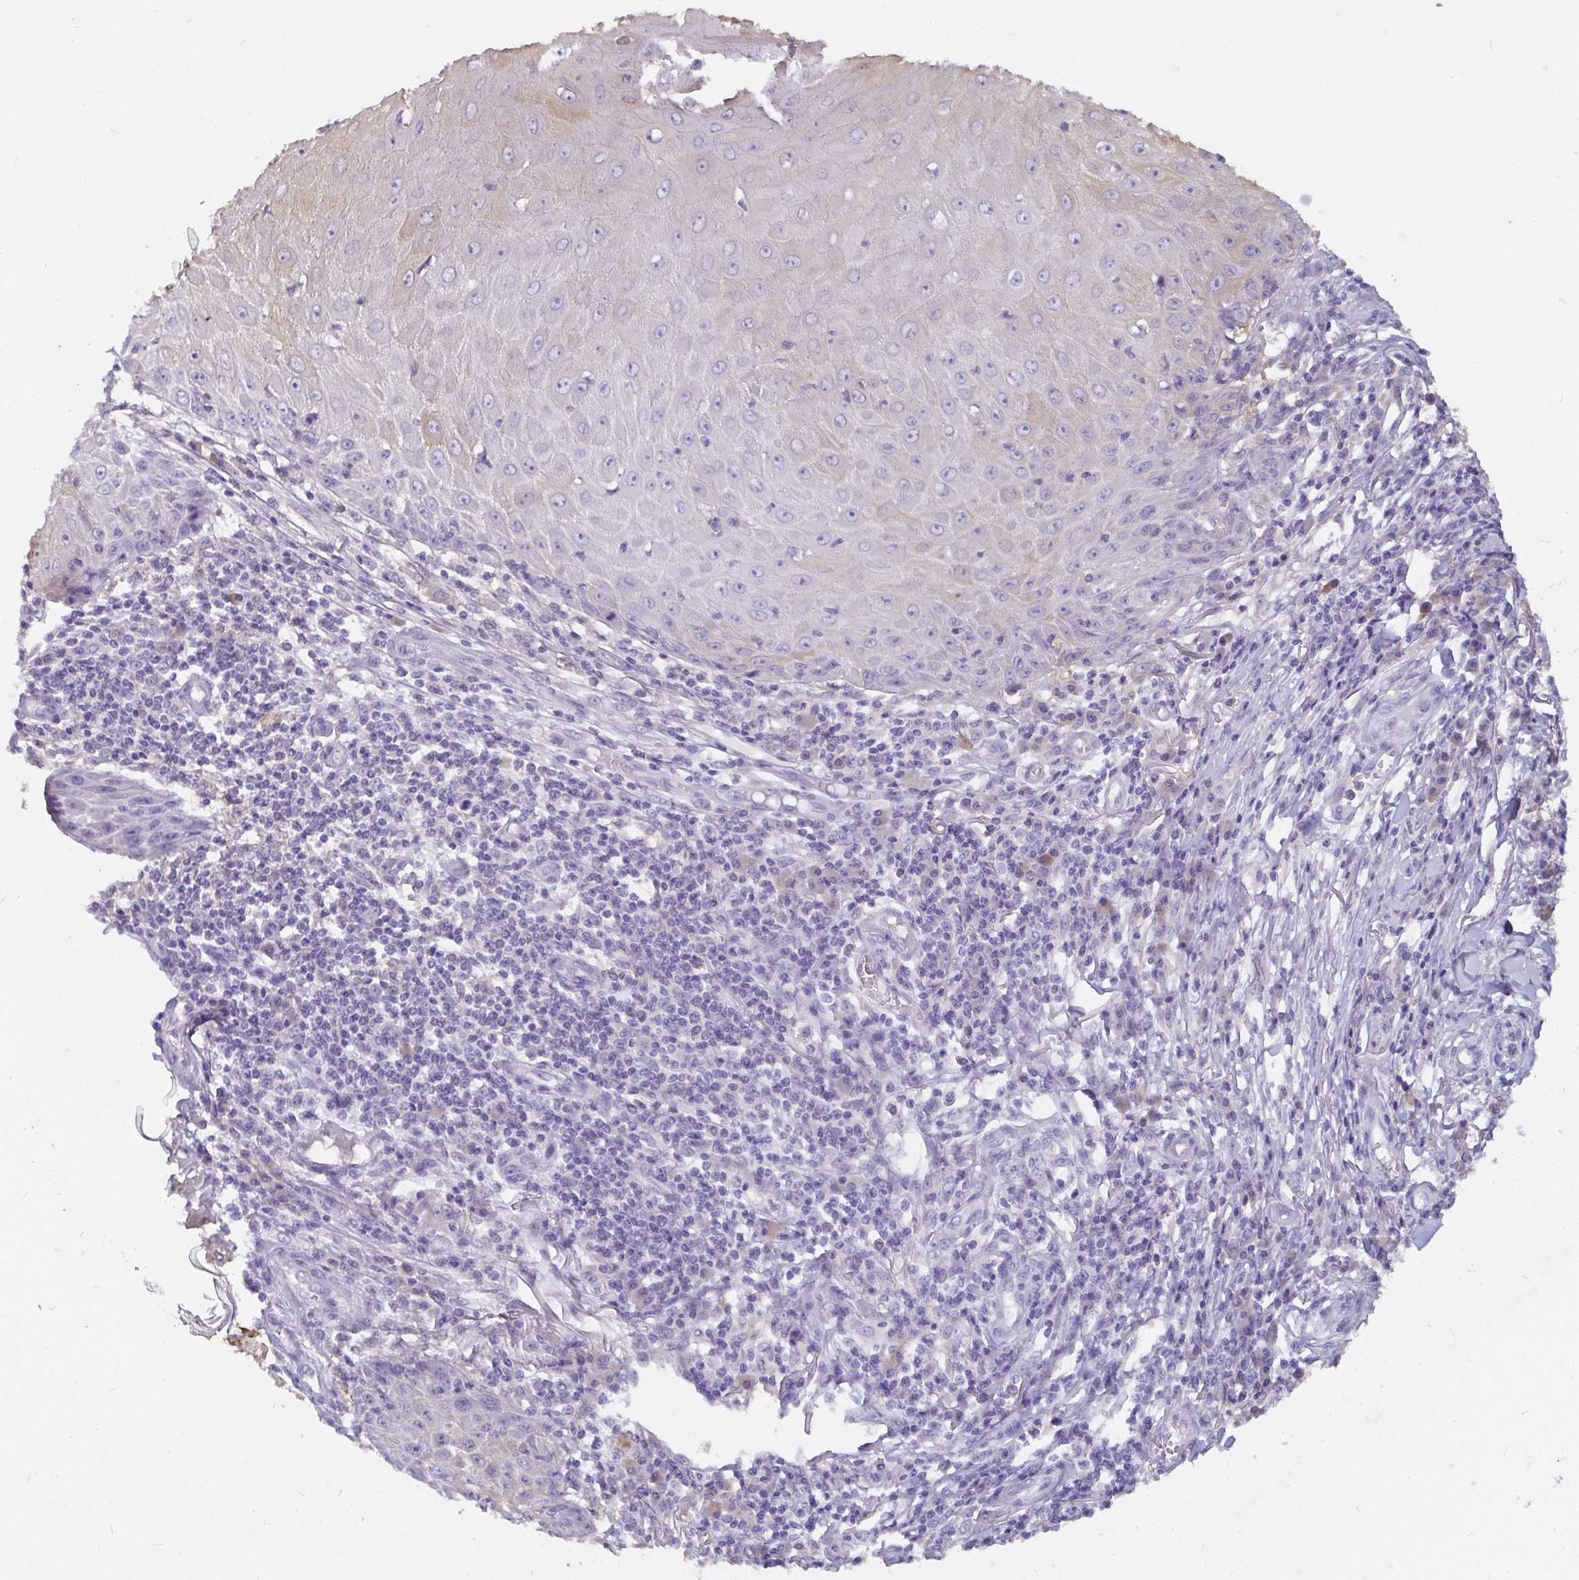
{"staining": {"intensity": "negative", "quantity": "none", "location": "none"}, "tissue": "skin cancer", "cell_type": "Tumor cells", "image_type": "cancer", "snomed": [{"axis": "morphology", "description": "Squamous cell carcinoma, NOS"}, {"axis": "topography", "description": "Skin"}], "caption": "Skin cancer was stained to show a protein in brown. There is no significant expression in tumor cells.", "gene": "ADAMTS6", "patient": {"sex": "female", "age": 73}}